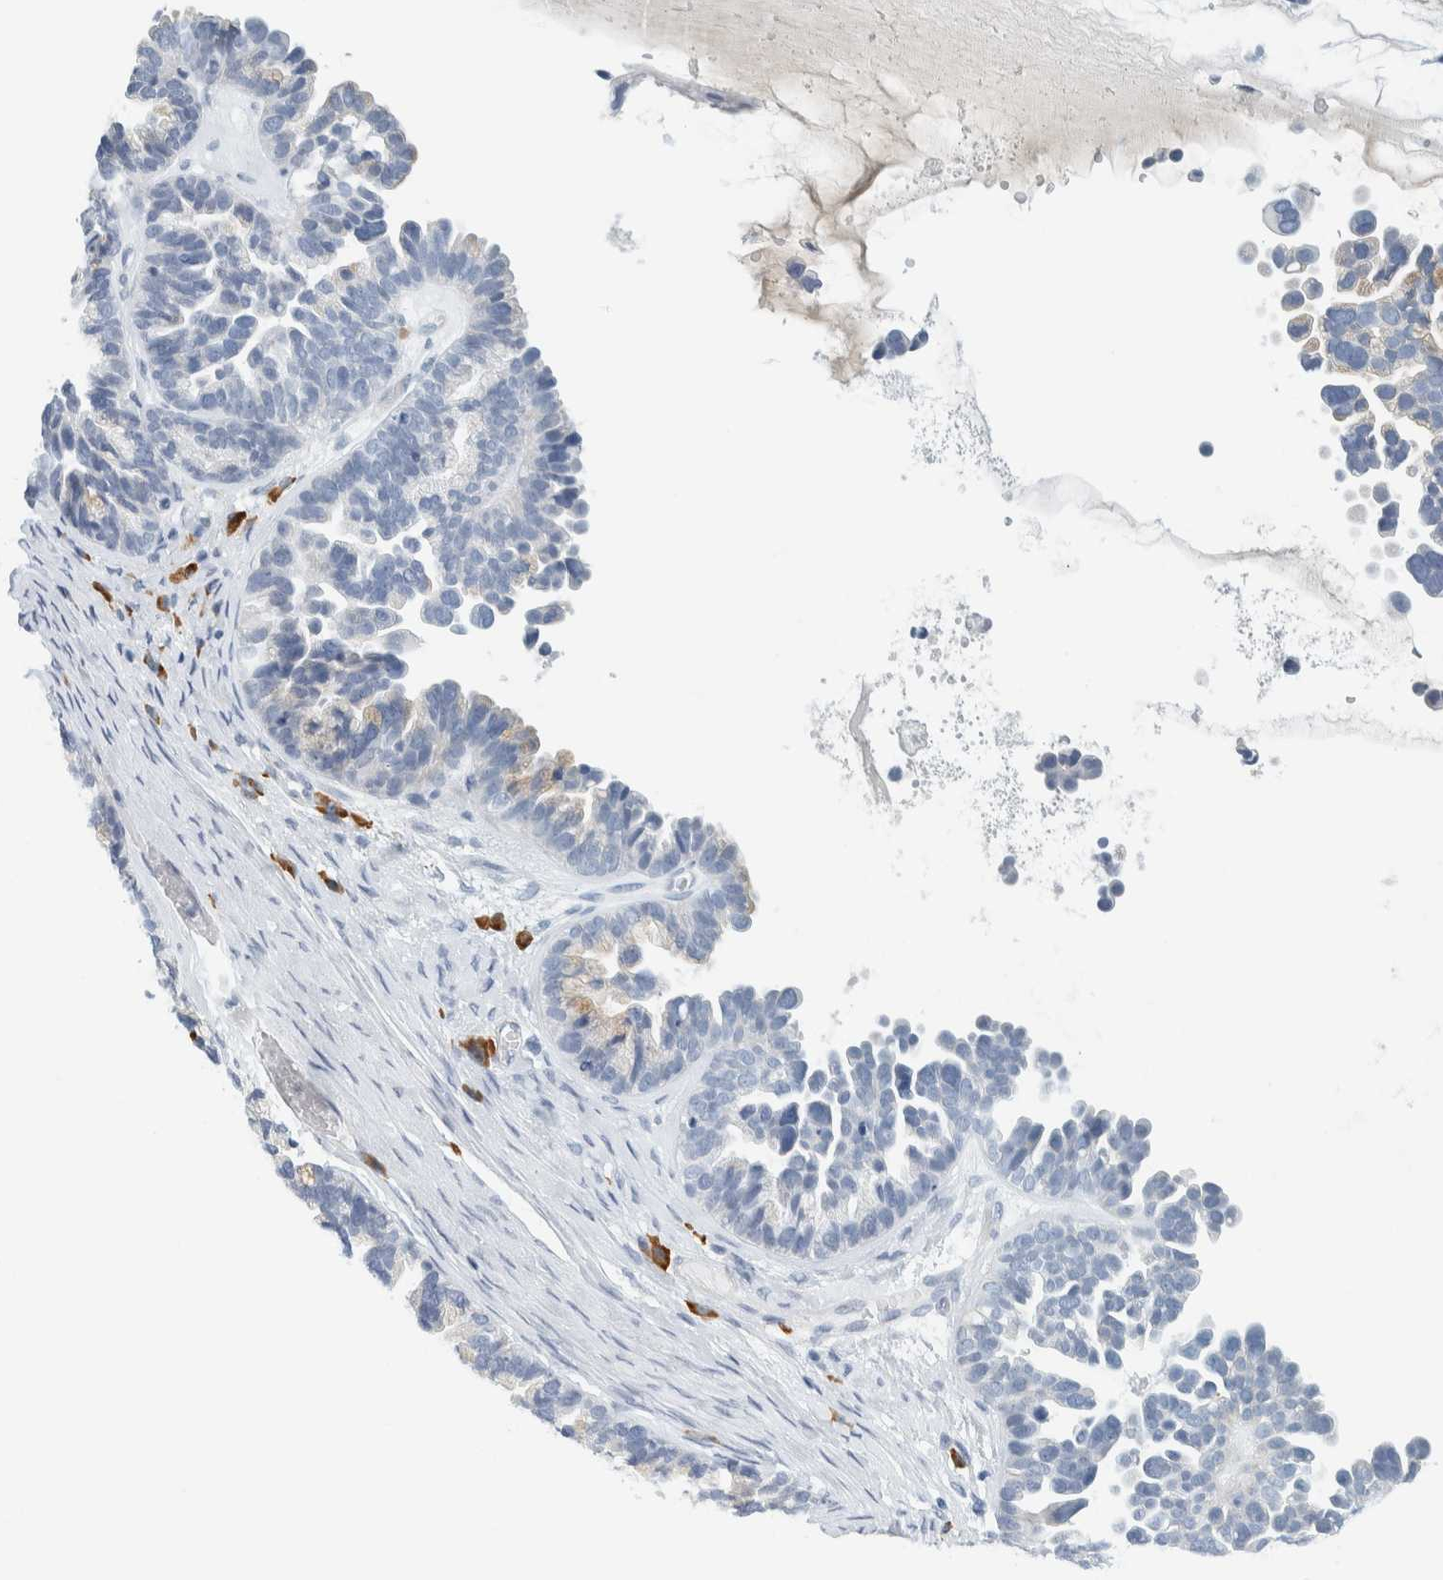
{"staining": {"intensity": "moderate", "quantity": "<25%", "location": "cytoplasmic/membranous"}, "tissue": "ovarian cancer", "cell_type": "Tumor cells", "image_type": "cancer", "snomed": [{"axis": "morphology", "description": "Cystadenocarcinoma, serous, NOS"}, {"axis": "topography", "description": "Ovary"}], "caption": "Ovarian cancer (serous cystadenocarcinoma) tissue demonstrates moderate cytoplasmic/membranous expression in approximately <25% of tumor cells", "gene": "ARHGAP27", "patient": {"sex": "female", "age": 56}}